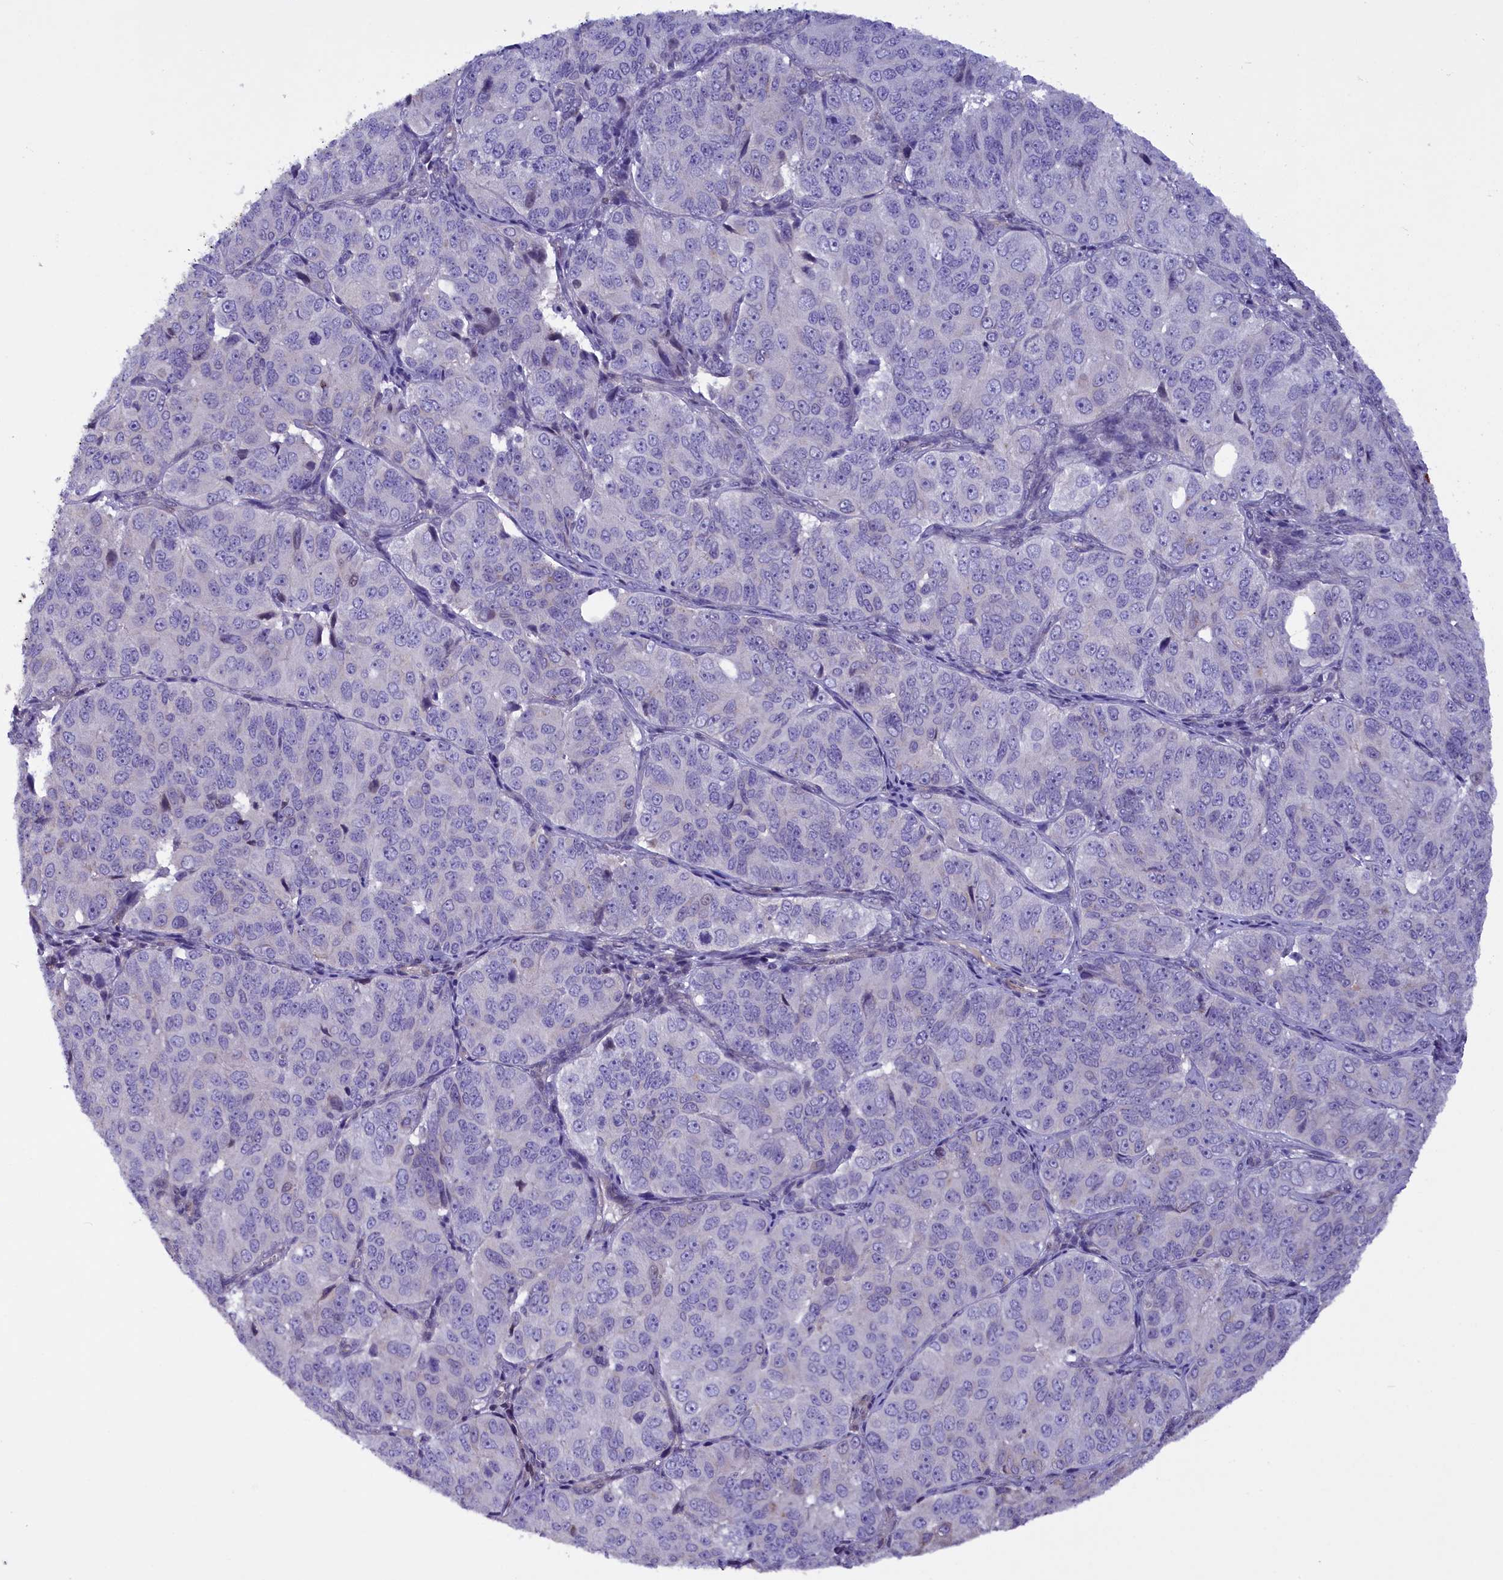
{"staining": {"intensity": "negative", "quantity": "none", "location": "none"}, "tissue": "ovarian cancer", "cell_type": "Tumor cells", "image_type": "cancer", "snomed": [{"axis": "morphology", "description": "Carcinoma, endometroid"}, {"axis": "topography", "description": "Ovary"}], "caption": "The immunohistochemistry image has no significant positivity in tumor cells of ovarian endometroid carcinoma tissue.", "gene": "MAN2C1", "patient": {"sex": "female", "age": 51}}